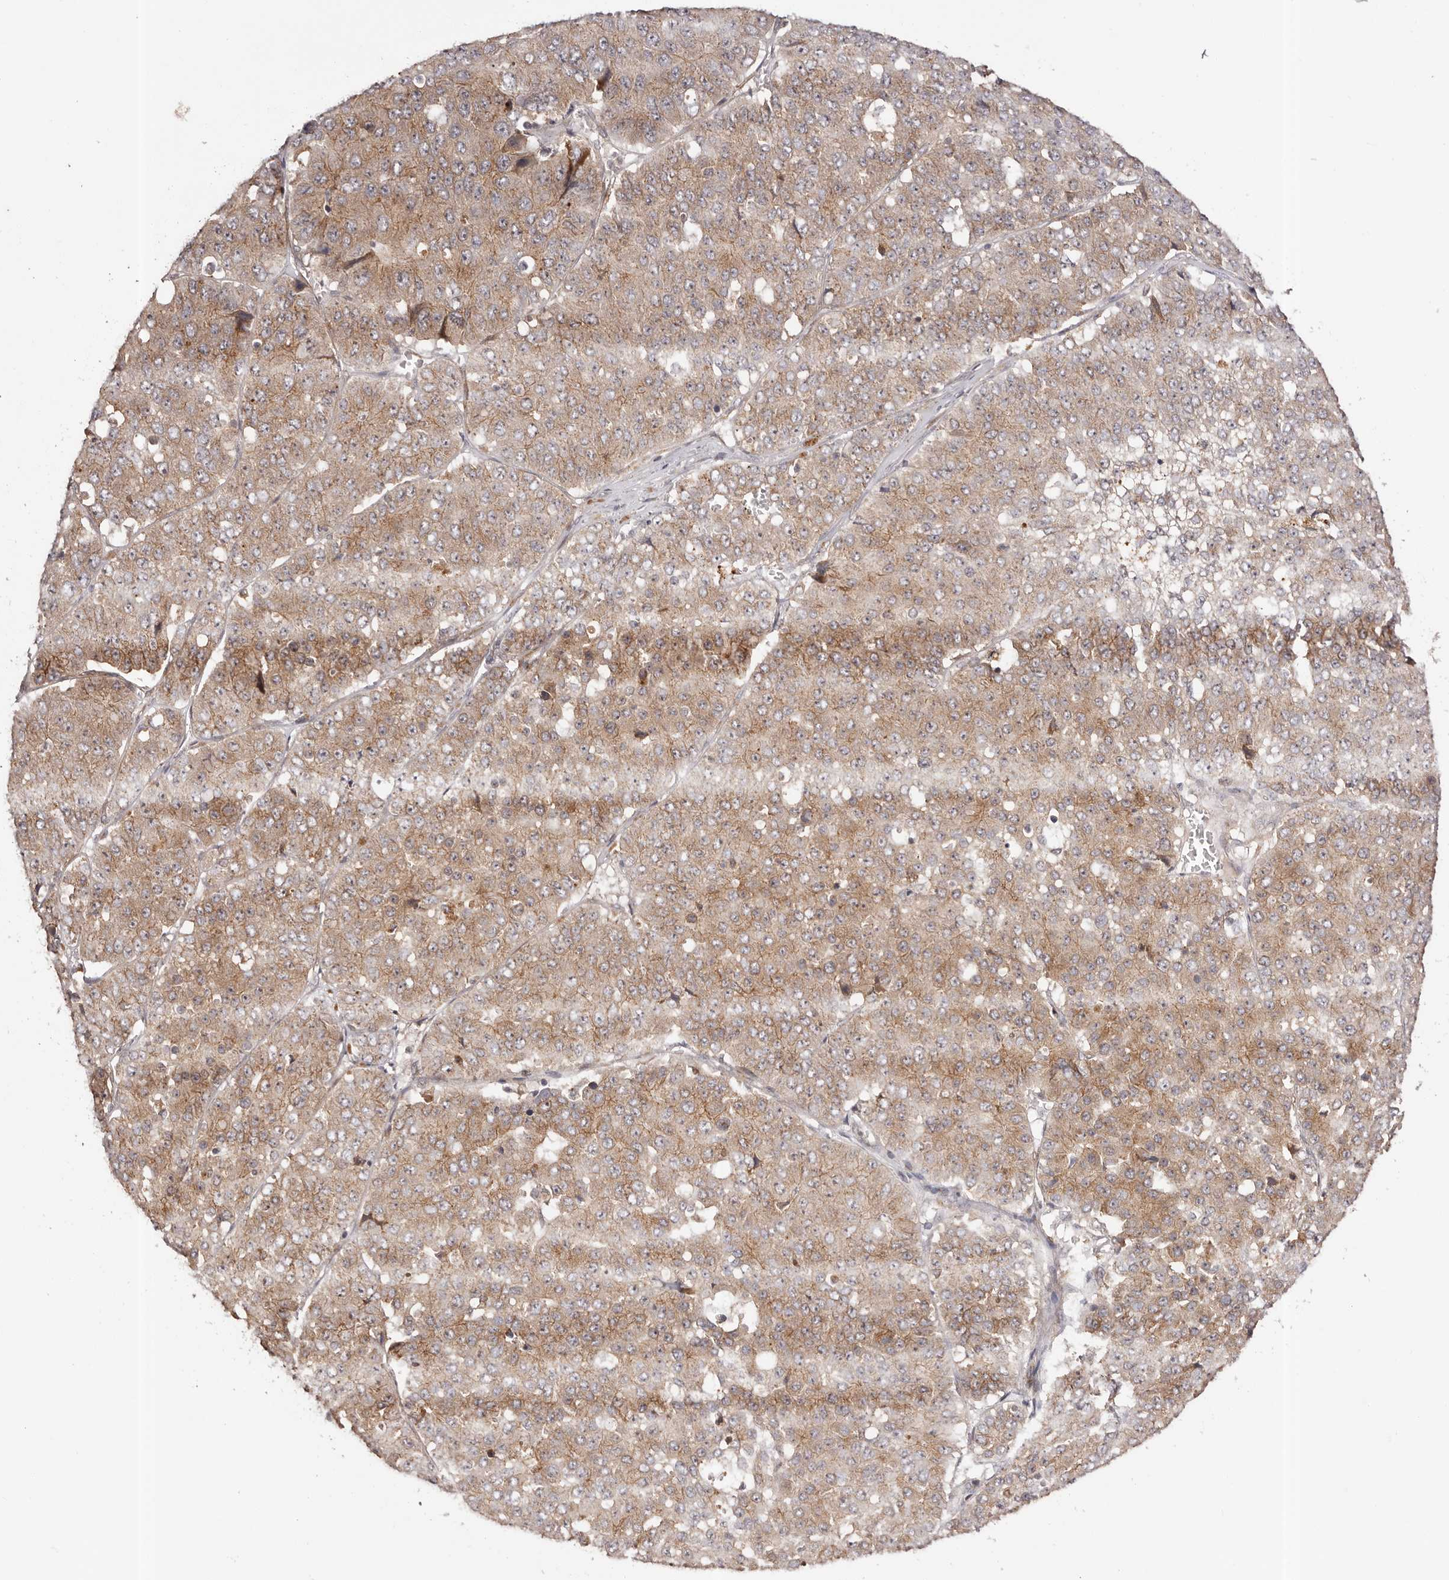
{"staining": {"intensity": "moderate", "quantity": ">75%", "location": "cytoplasmic/membranous"}, "tissue": "pancreatic cancer", "cell_type": "Tumor cells", "image_type": "cancer", "snomed": [{"axis": "morphology", "description": "Adenocarcinoma, NOS"}, {"axis": "topography", "description": "Pancreas"}], "caption": "Adenocarcinoma (pancreatic) stained with immunohistochemistry (IHC) demonstrates moderate cytoplasmic/membranous positivity in about >75% of tumor cells.", "gene": "MICAL2", "patient": {"sex": "male", "age": 50}}